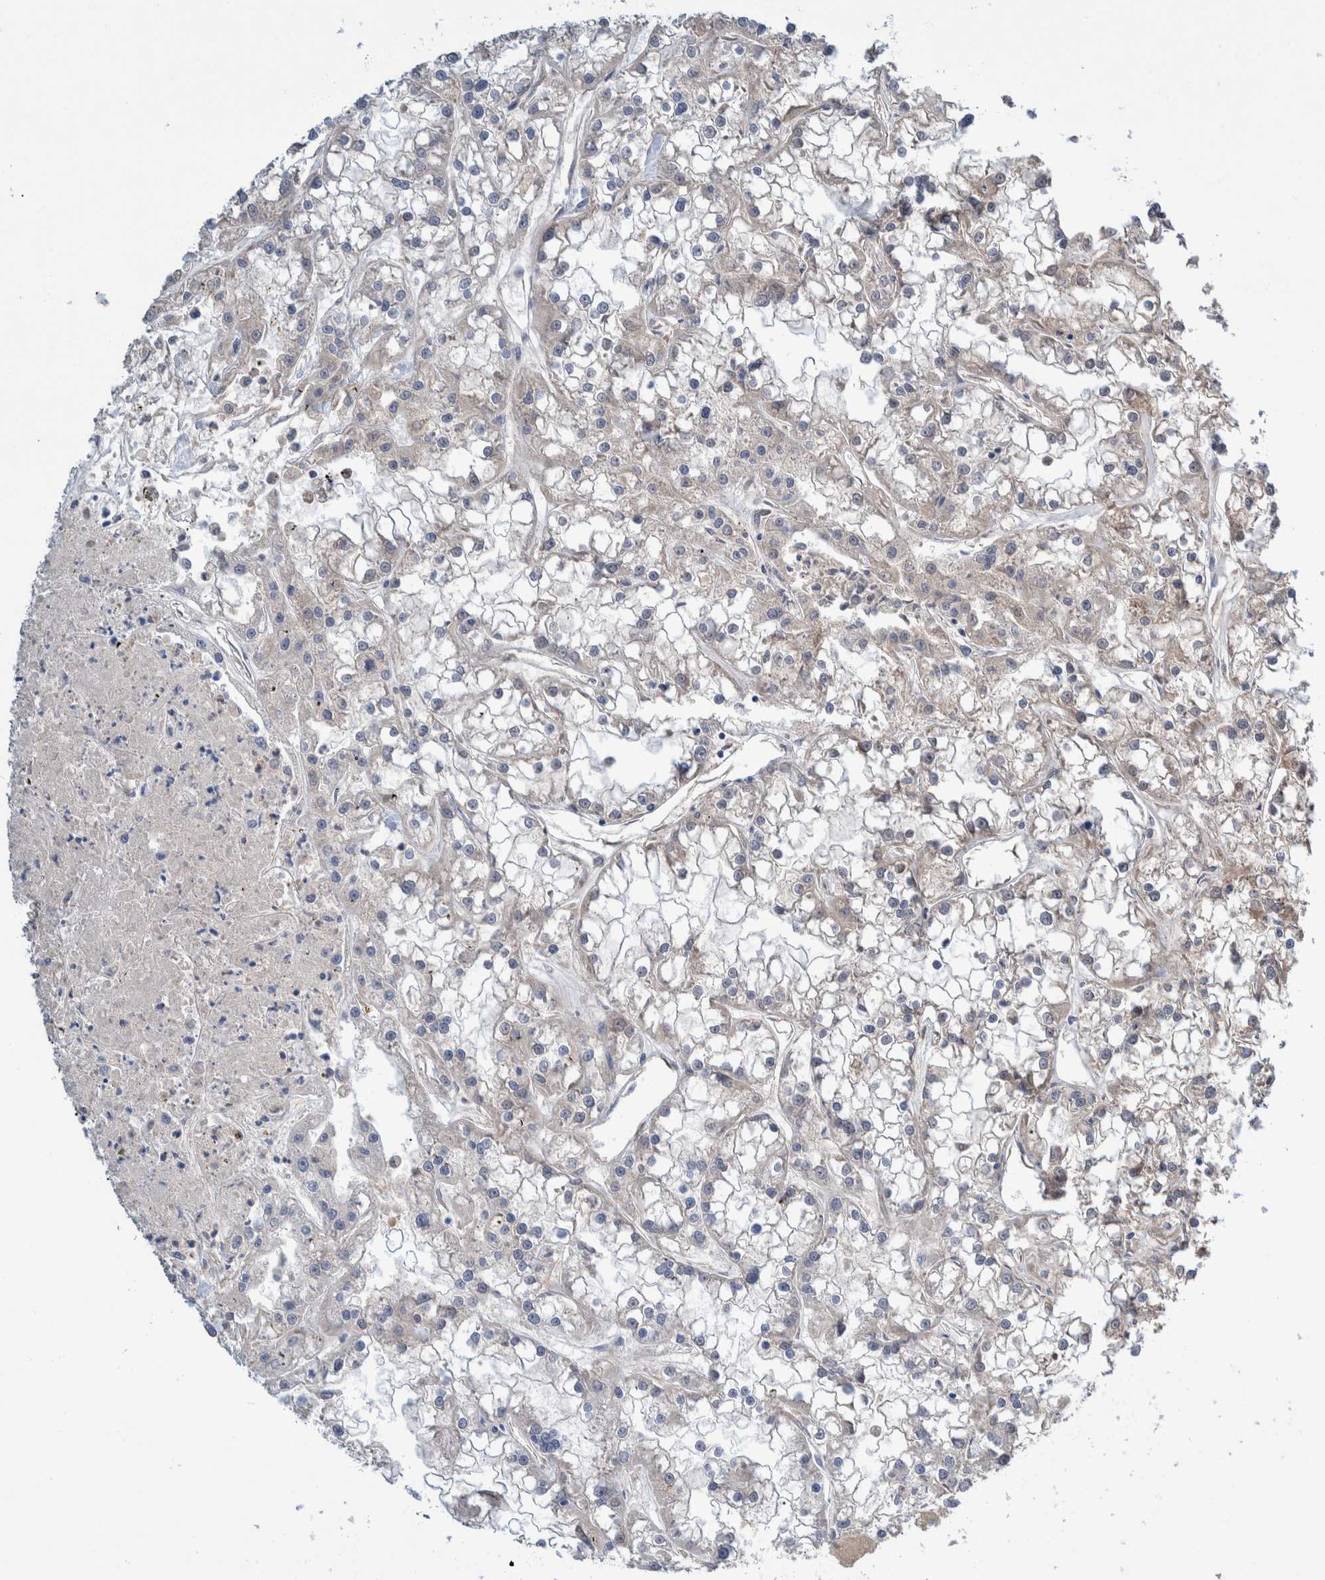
{"staining": {"intensity": "negative", "quantity": "none", "location": "none"}, "tissue": "renal cancer", "cell_type": "Tumor cells", "image_type": "cancer", "snomed": [{"axis": "morphology", "description": "Adenocarcinoma, NOS"}, {"axis": "topography", "description": "Kidney"}], "caption": "Image shows no protein positivity in tumor cells of renal cancer tissue. (DAB (3,3'-diaminobenzidine) immunohistochemistry visualized using brightfield microscopy, high magnification).", "gene": "PLPBP", "patient": {"sex": "female", "age": 52}}